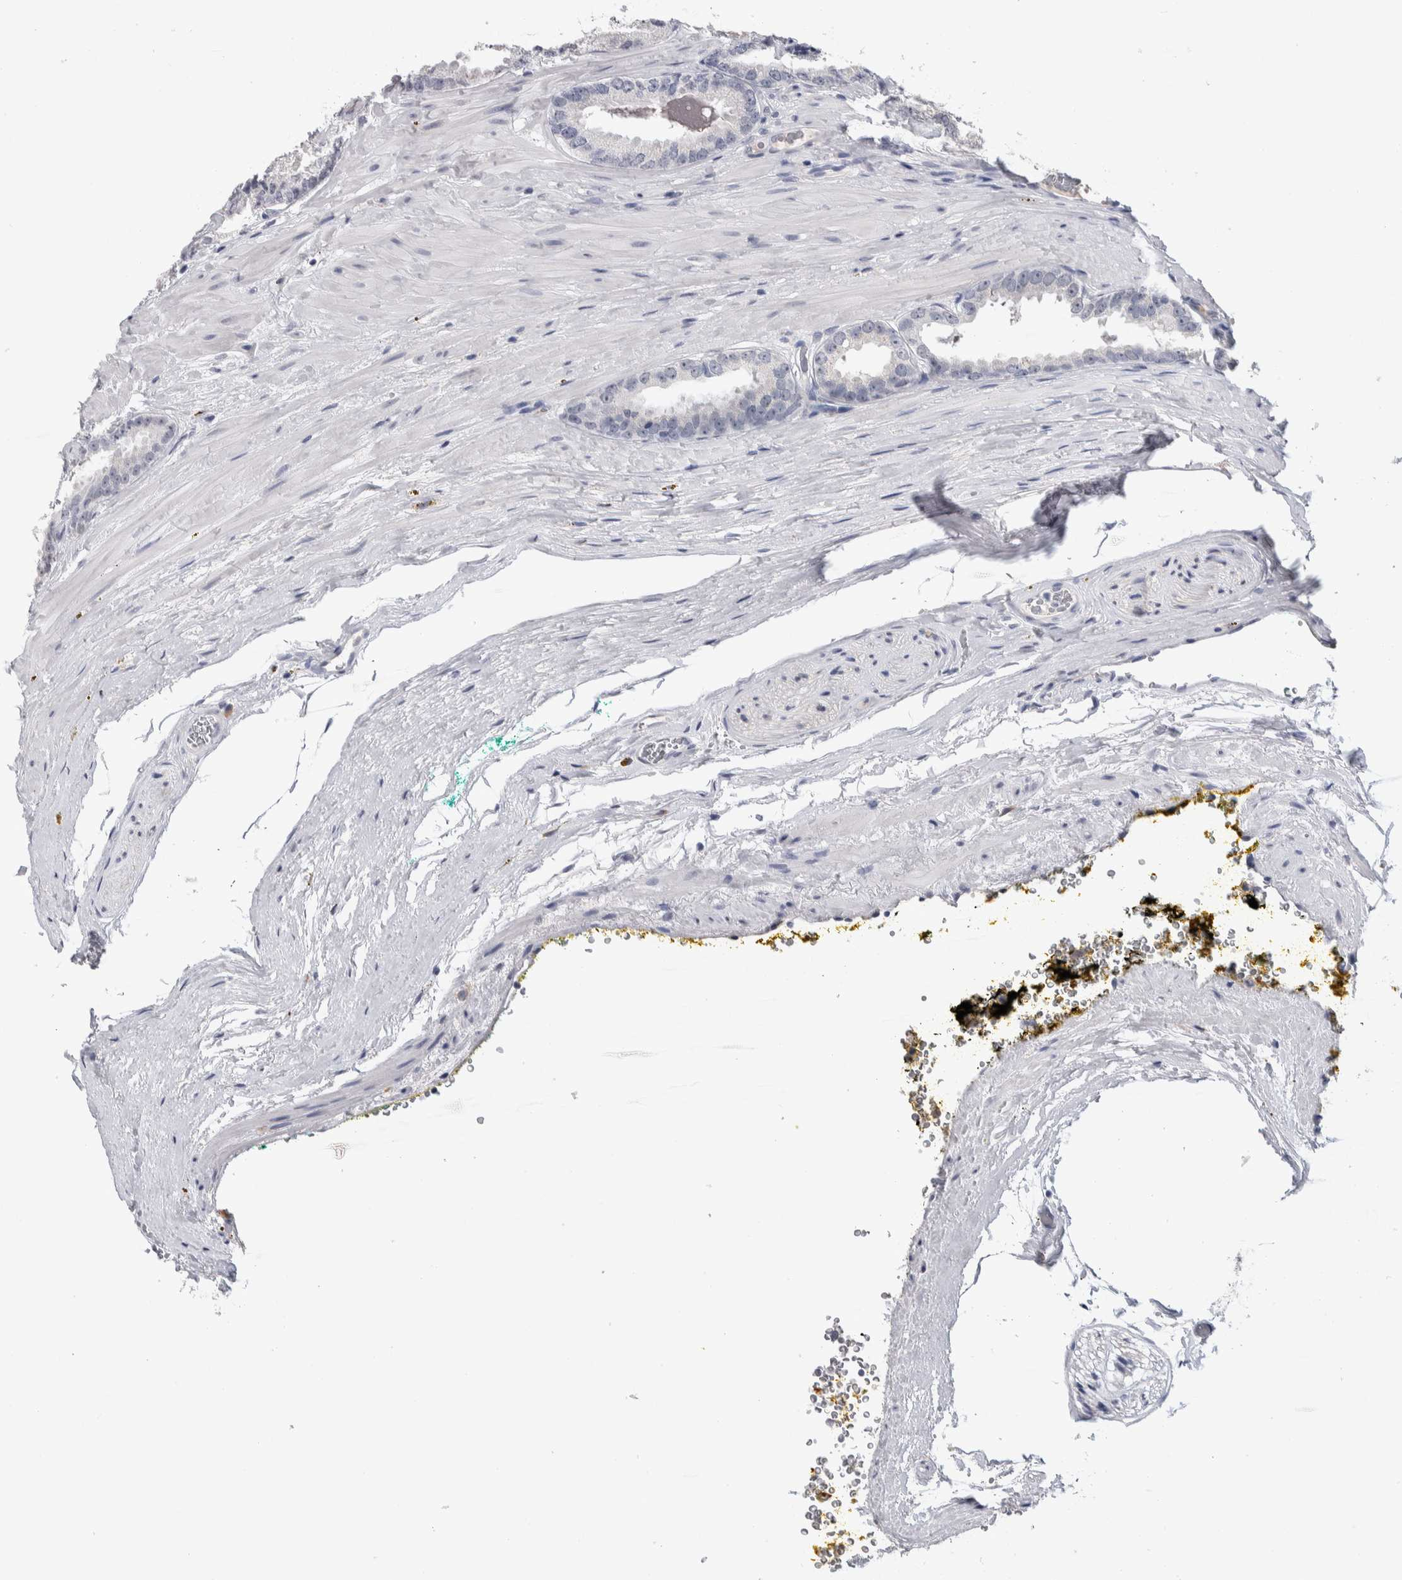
{"staining": {"intensity": "negative", "quantity": "none", "location": "none"}, "tissue": "prostate cancer", "cell_type": "Tumor cells", "image_type": "cancer", "snomed": [{"axis": "morphology", "description": "Adenocarcinoma, Low grade"}, {"axis": "topography", "description": "Prostate"}], "caption": "High power microscopy micrograph of an immunohistochemistry micrograph of prostate cancer, revealing no significant expression in tumor cells.", "gene": "TMEM102", "patient": {"sex": "male", "age": 51}}